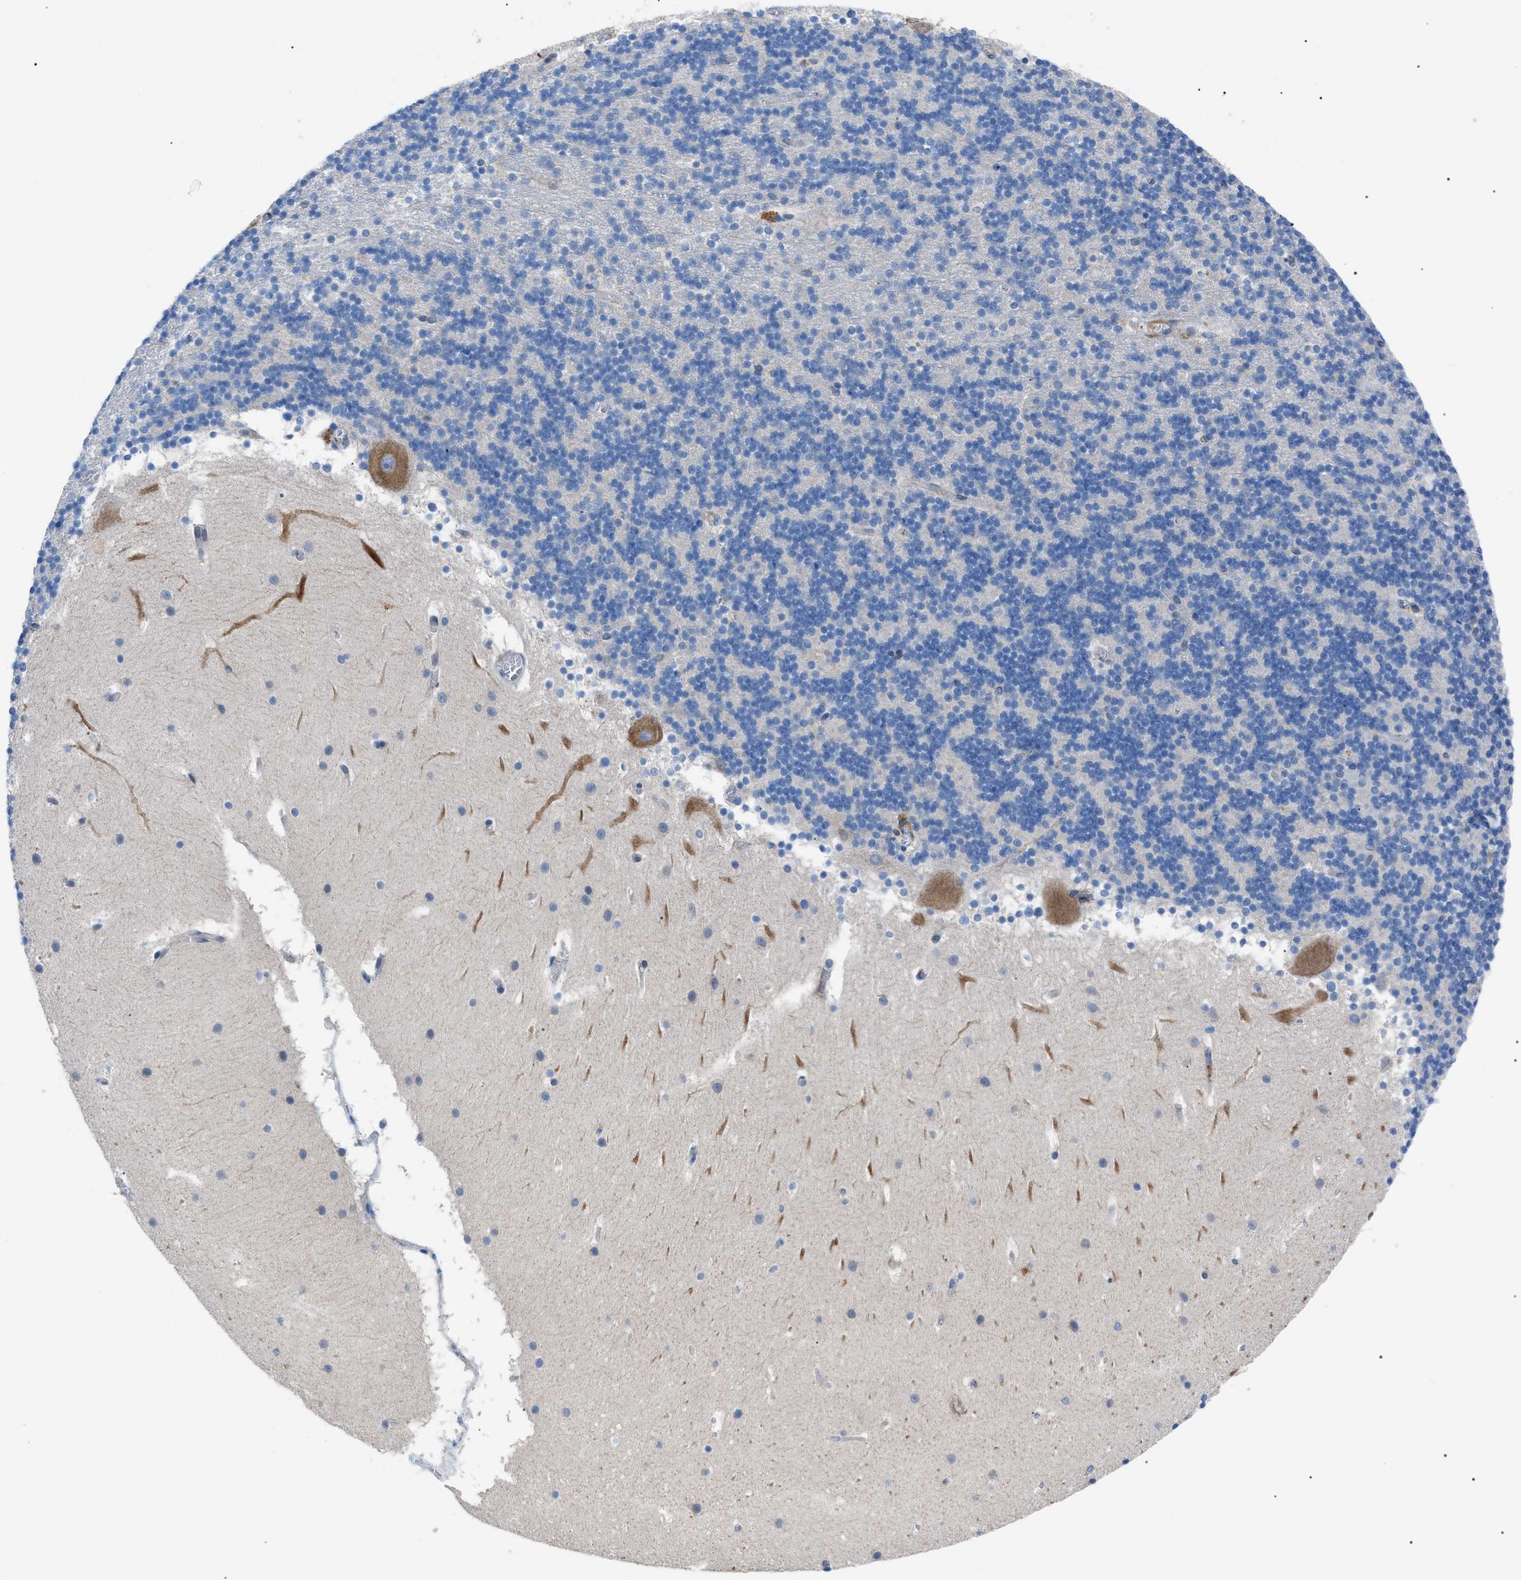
{"staining": {"intensity": "negative", "quantity": "none", "location": "none"}, "tissue": "cerebellum", "cell_type": "Cells in granular layer", "image_type": "normal", "snomed": [{"axis": "morphology", "description": "Normal tissue, NOS"}, {"axis": "topography", "description": "Cerebellum"}], "caption": "Photomicrograph shows no significant protein staining in cells in granular layer of normal cerebellum.", "gene": "ZDHHC24", "patient": {"sex": "male", "age": 45}}